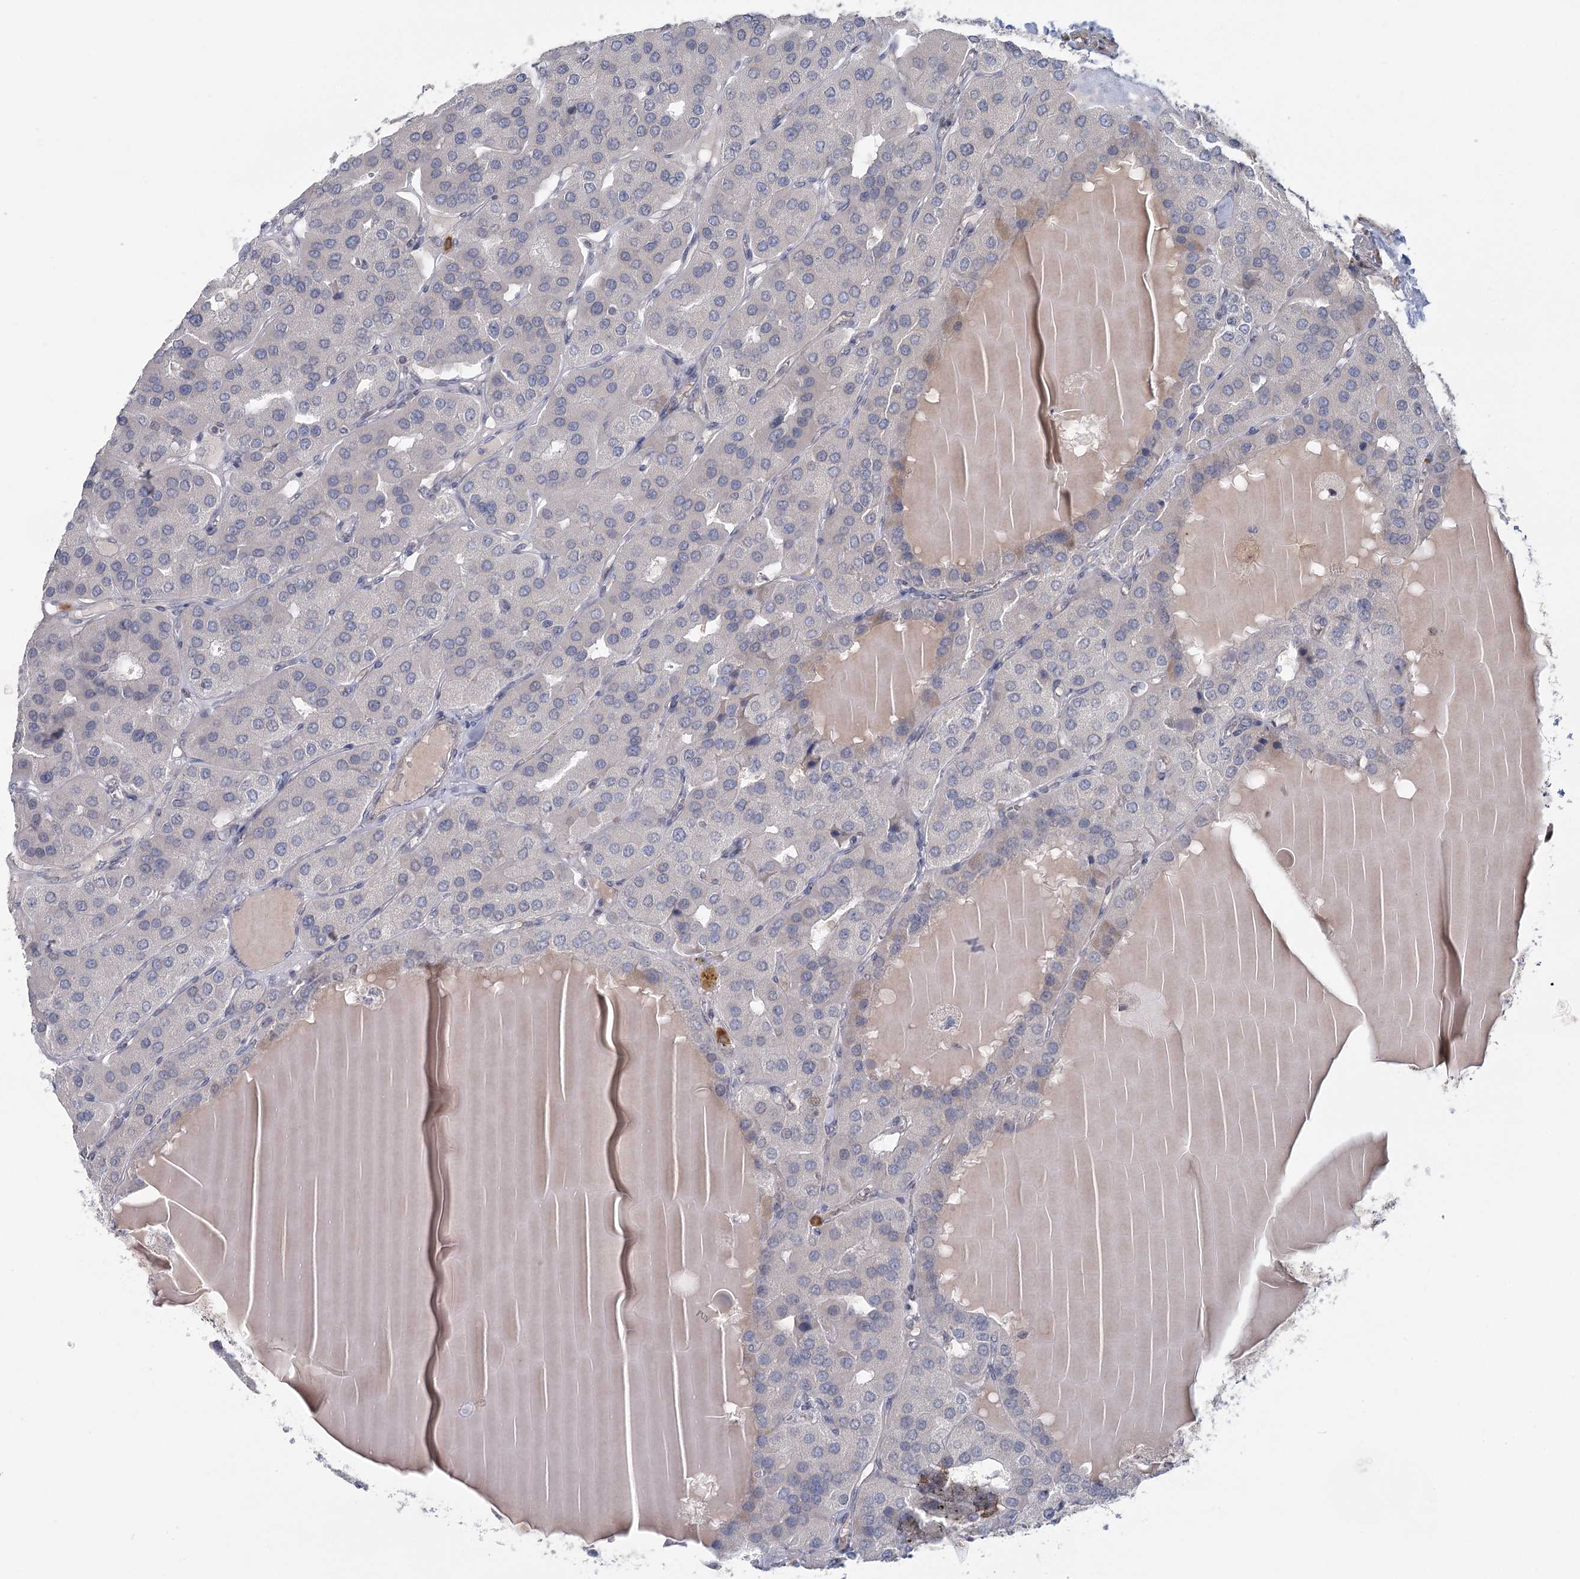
{"staining": {"intensity": "weak", "quantity": "<25%", "location": "nuclear"}, "tissue": "parathyroid gland", "cell_type": "Glandular cells", "image_type": "normal", "snomed": [{"axis": "morphology", "description": "Normal tissue, NOS"}, {"axis": "morphology", "description": "Adenoma, NOS"}, {"axis": "topography", "description": "Parathyroid gland"}], "caption": "This is an immunohistochemistry (IHC) photomicrograph of normal human parathyroid gland. There is no positivity in glandular cells.", "gene": "USP11", "patient": {"sex": "female", "age": 86}}